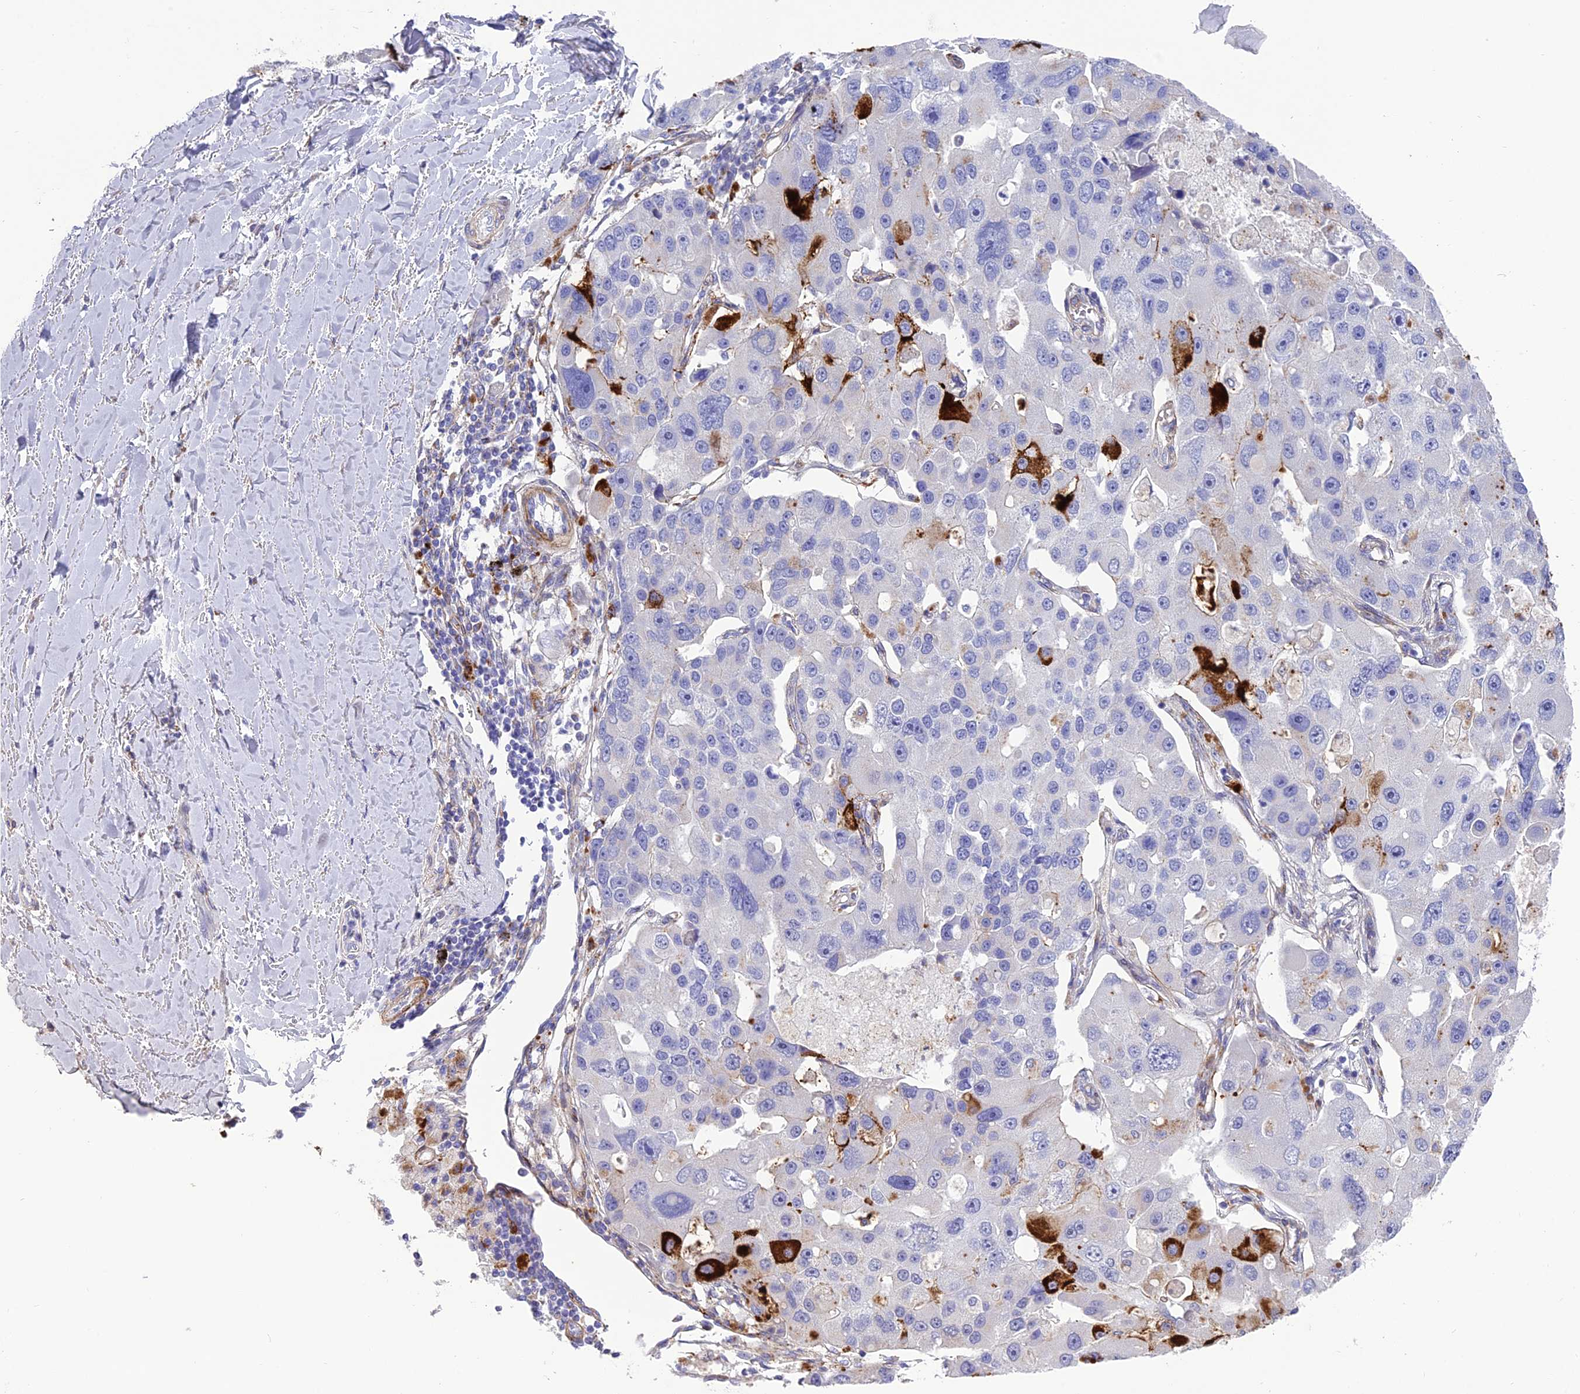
{"staining": {"intensity": "strong", "quantity": "<25%", "location": "cytoplasmic/membranous"}, "tissue": "lung cancer", "cell_type": "Tumor cells", "image_type": "cancer", "snomed": [{"axis": "morphology", "description": "Adenocarcinoma, NOS"}, {"axis": "topography", "description": "Lung"}], "caption": "DAB immunohistochemical staining of human lung cancer (adenocarcinoma) displays strong cytoplasmic/membranous protein expression in about <25% of tumor cells. The staining is performed using DAB (3,3'-diaminobenzidine) brown chromogen to label protein expression. The nuclei are counter-stained blue using hematoxylin.", "gene": "TNS1", "patient": {"sex": "female", "age": 54}}